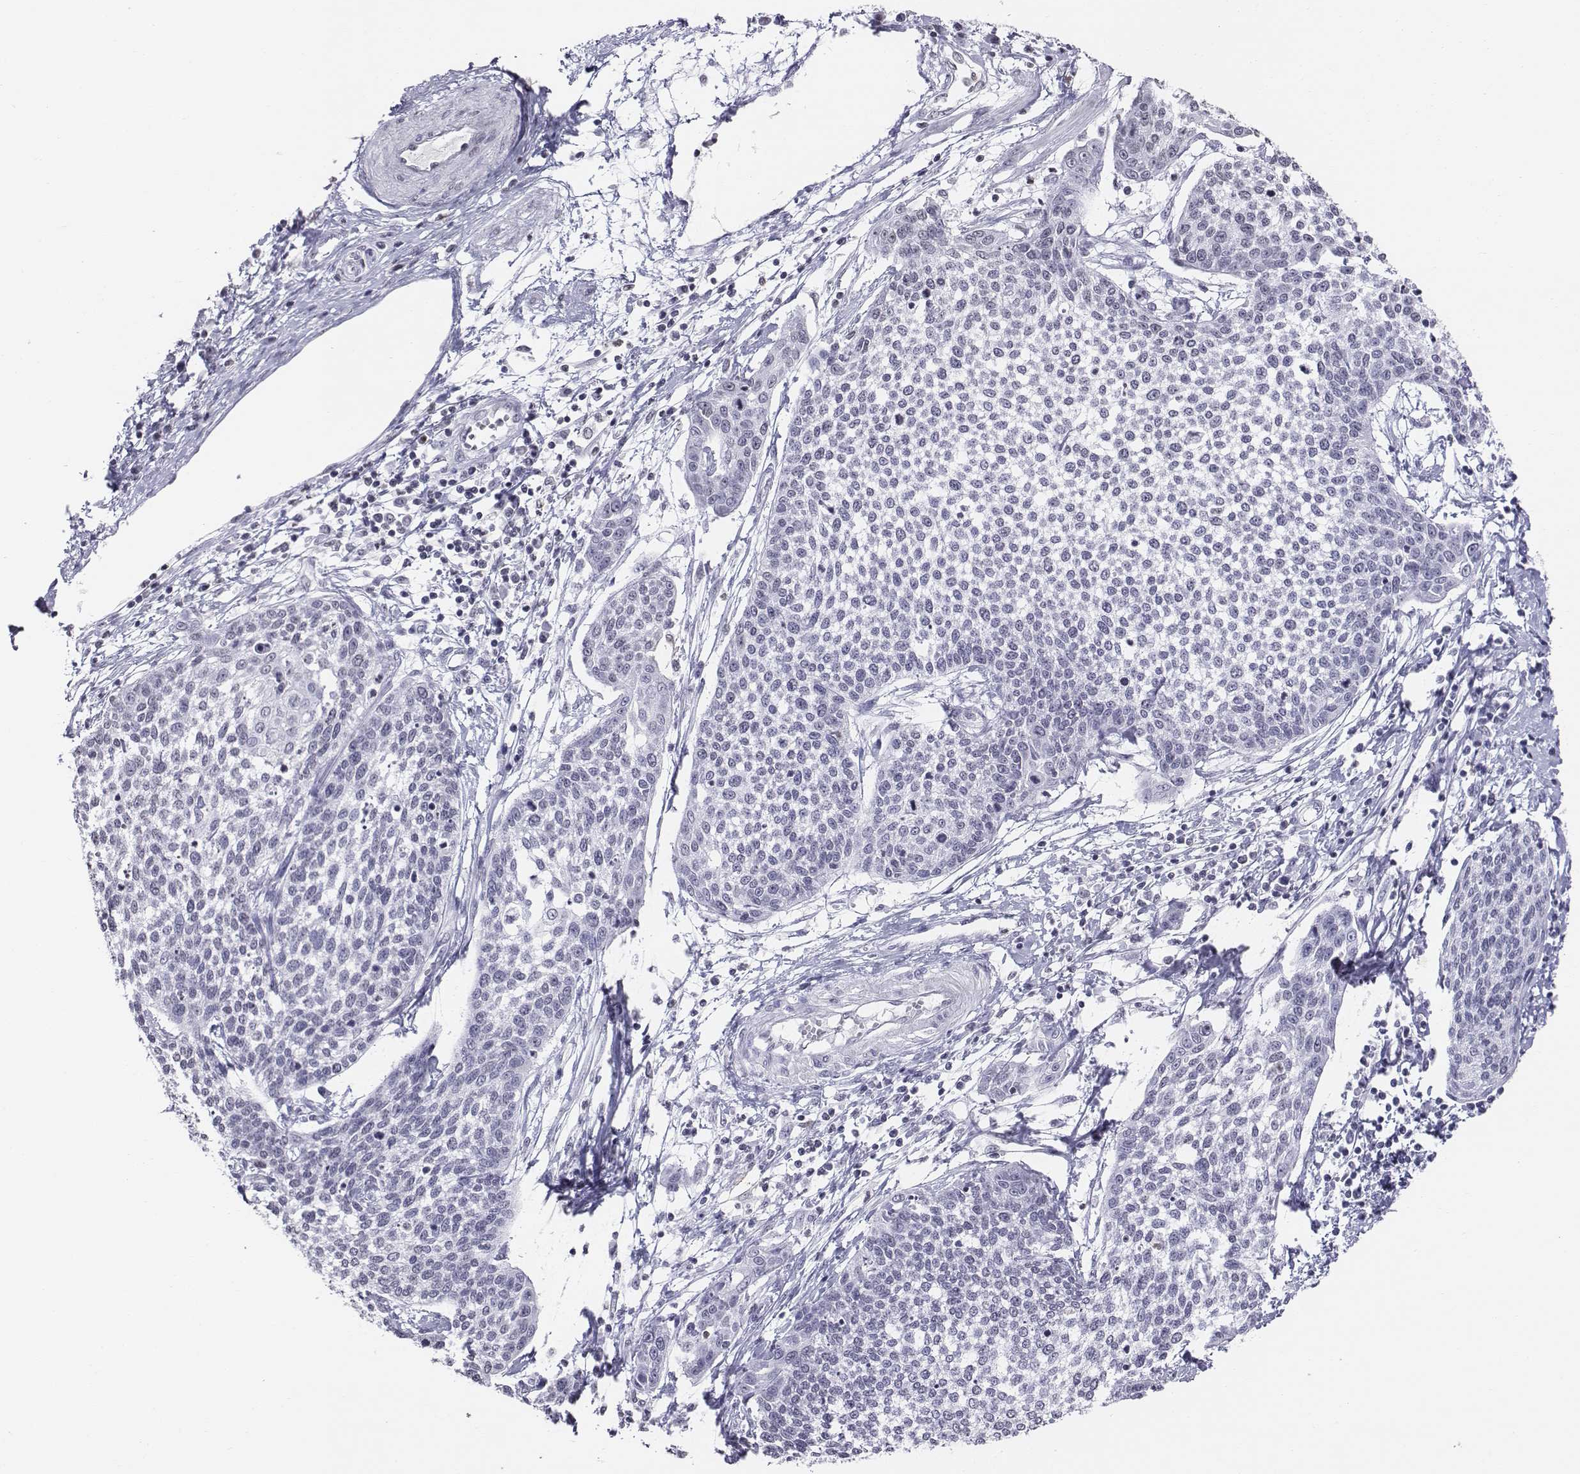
{"staining": {"intensity": "negative", "quantity": "none", "location": "none"}, "tissue": "cervical cancer", "cell_type": "Tumor cells", "image_type": "cancer", "snomed": [{"axis": "morphology", "description": "Squamous cell carcinoma, NOS"}, {"axis": "topography", "description": "Cervix"}], "caption": "High magnification brightfield microscopy of cervical cancer (squamous cell carcinoma) stained with DAB (3,3'-diaminobenzidine) (brown) and counterstained with hematoxylin (blue): tumor cells show no significant expression.", "gene": "BARHL1", "patient": {"sex": "female", "age": 34}}